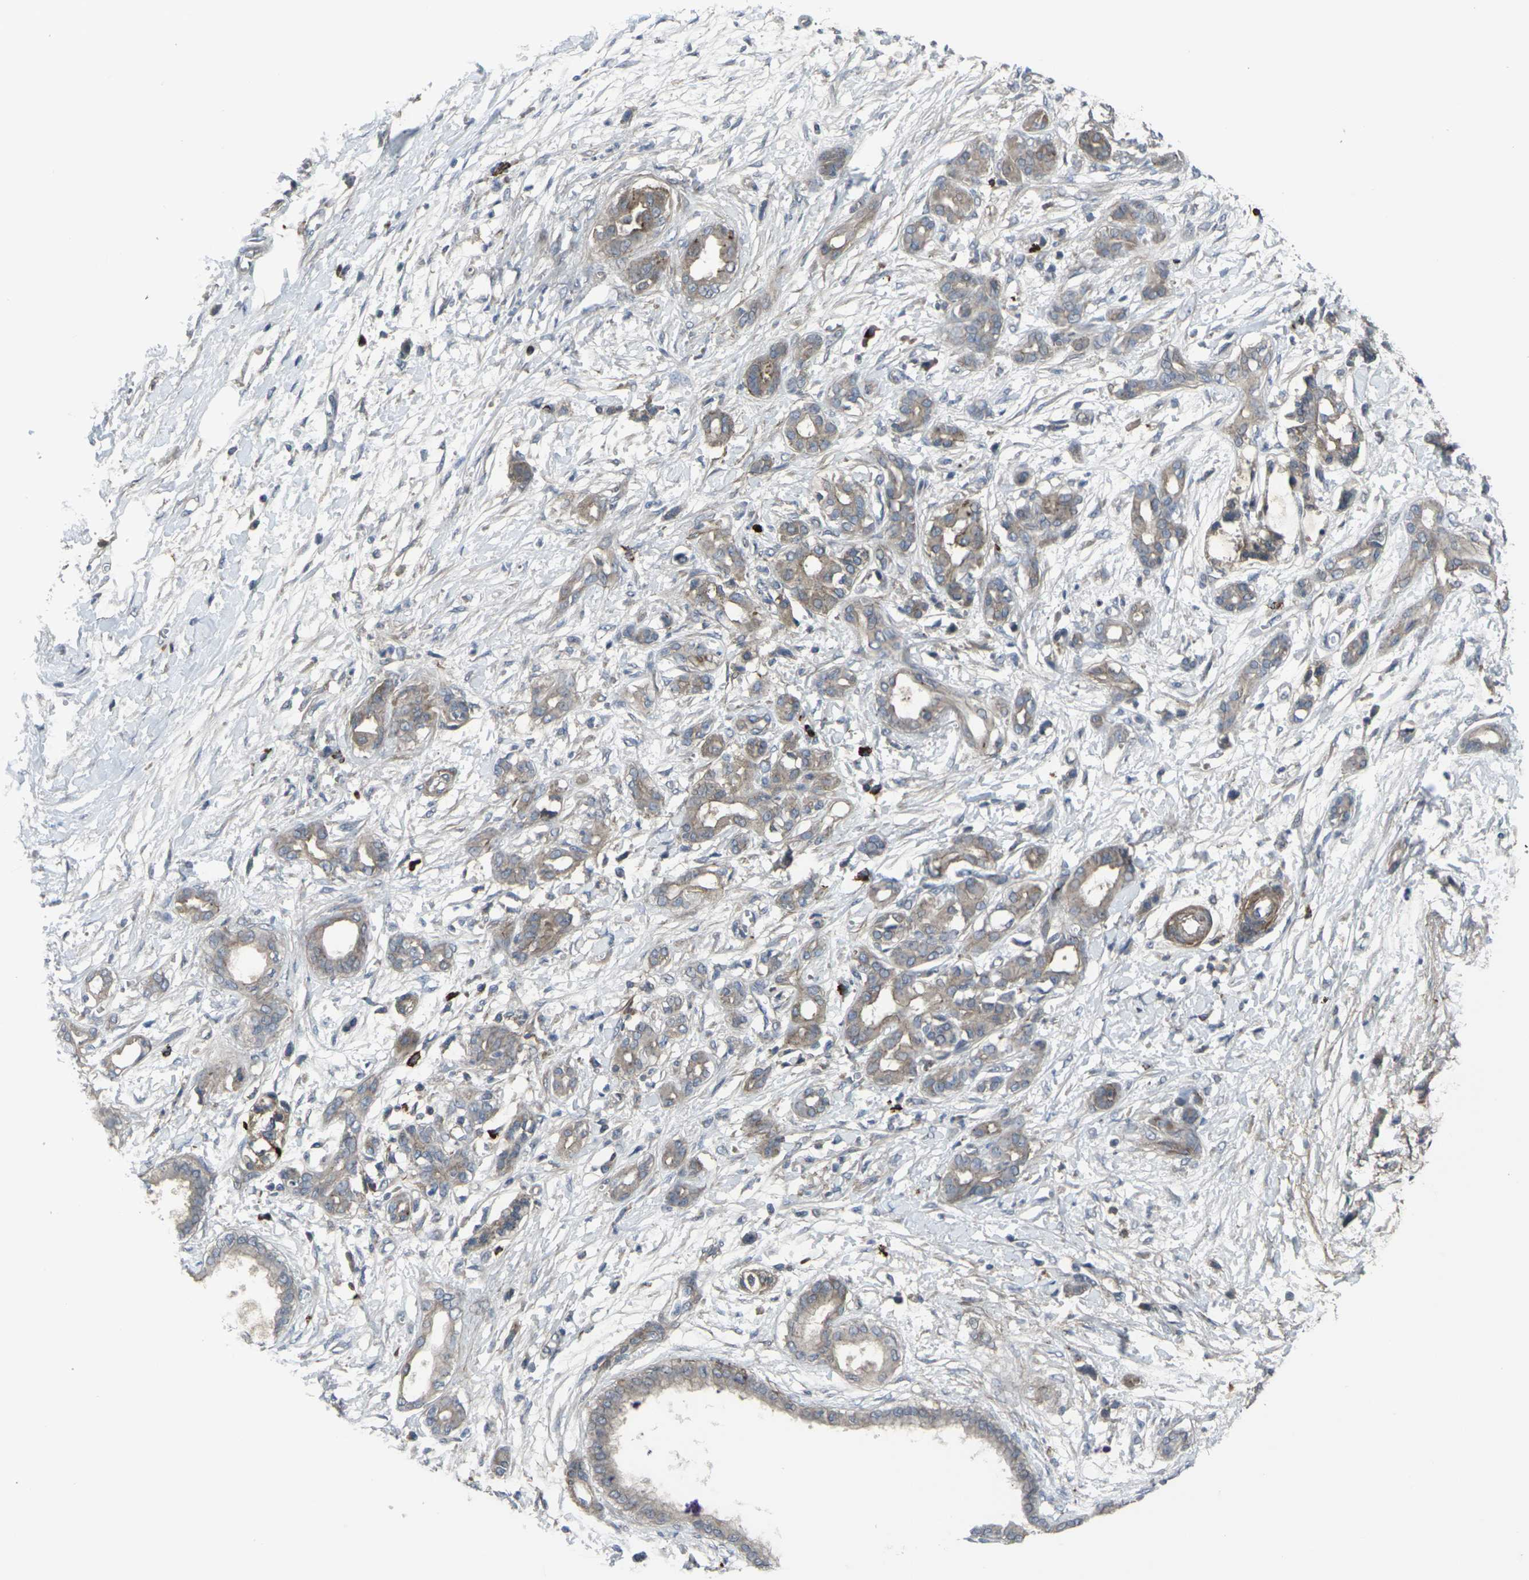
{"staining": {"intensity": "weak", "quantity": ">75%", "location": "cytoplasmic/membranous"}, "tissue": "pancreatic cancer", "cell_type": "Tumor cells", "image_type": "cancer", "snomed": [{"axis": "morphology", "description": "Adenocarcinoma, NOS"}, {"axis": "topography", "description": "Pancreas"}], "caption": "A brown stain labels weak cytoplasmic/membranous positivity of a protein in human pancreatic cancer (adenocarcinoma) tumor cells.", "gene": "CCR10", "patient": {"sex": "male", "age": 56}}